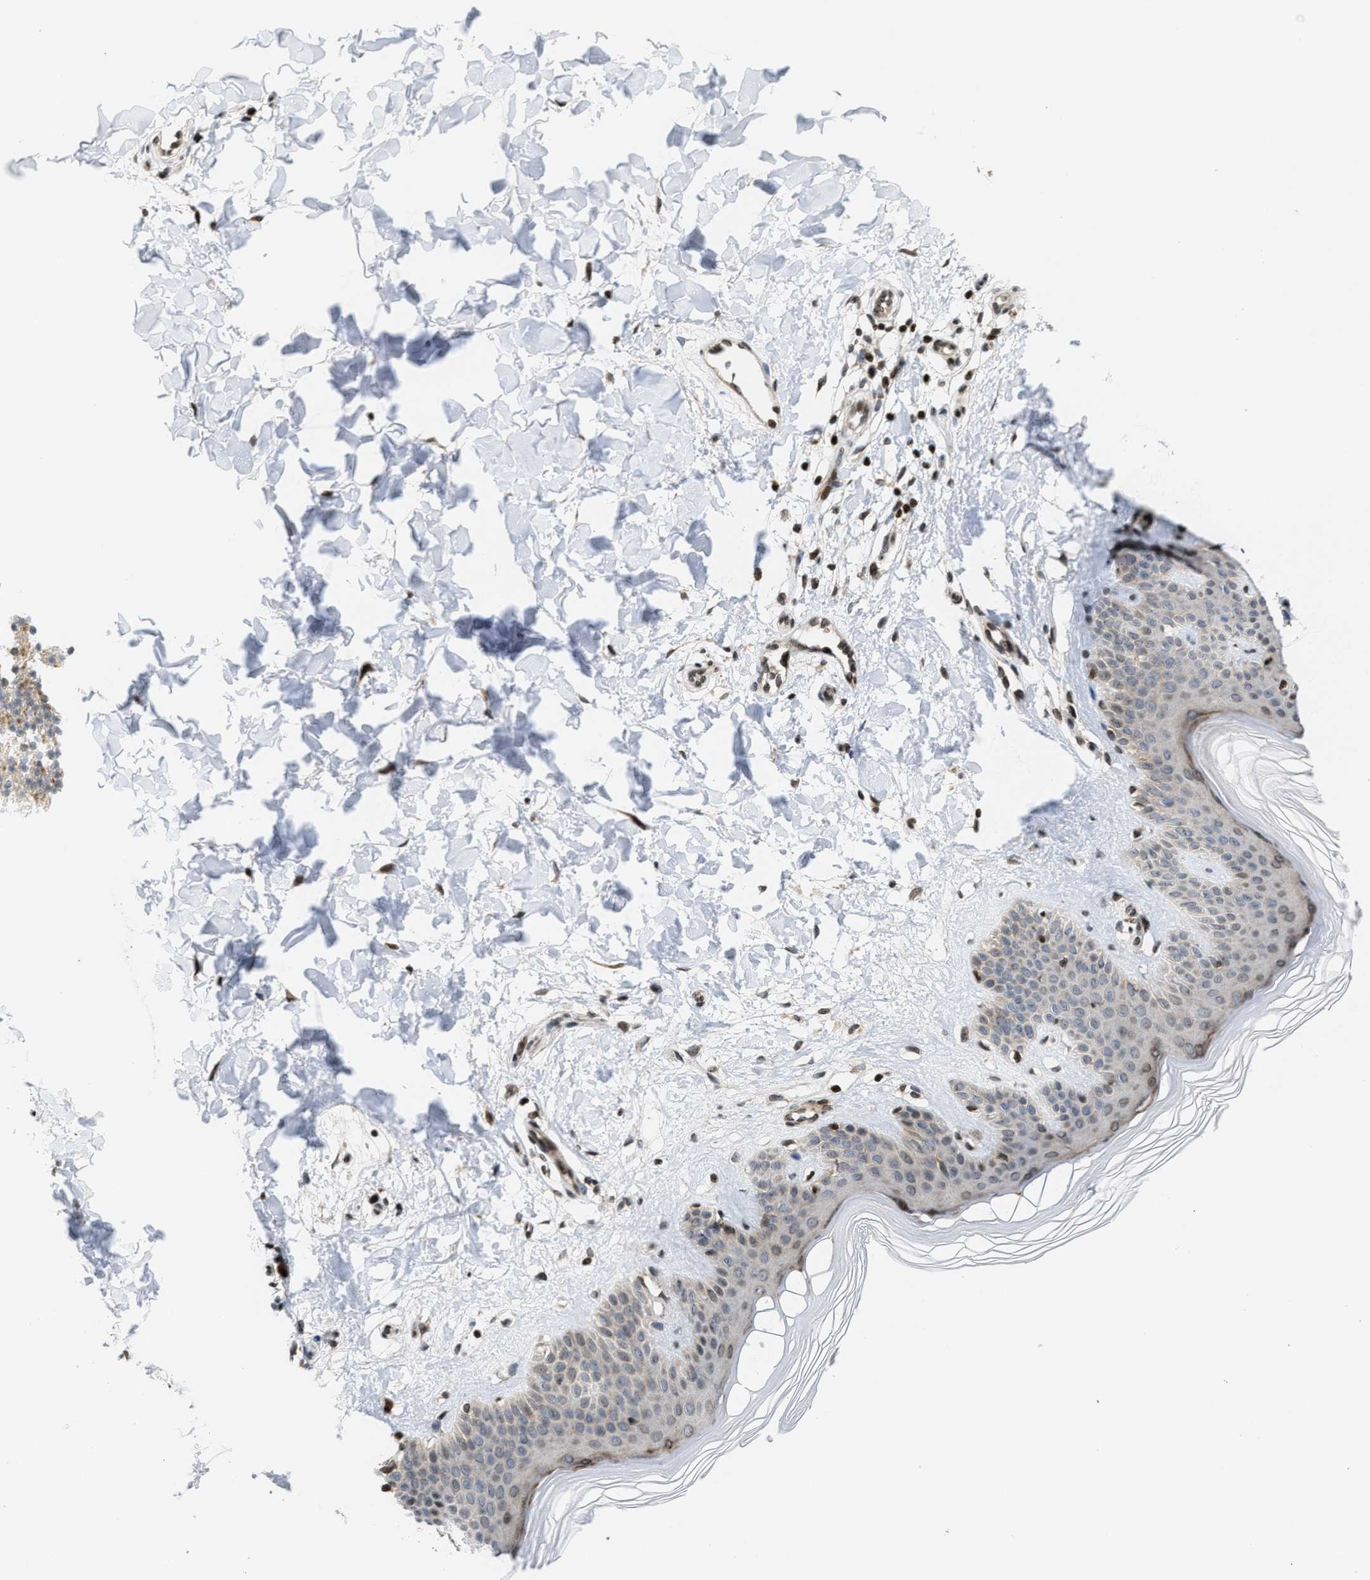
{"staining": {"intensity": "moderate", "quantity": ">75%", "location": "nuclear"}, "tissue": "skin", "cell_type": "Fibroblasts", "image_type": "normal", "snomed": [{"axis": "morphology", "description": "Normal tissue, NOS"}, {"axis": "morphology", "description": "Malignant melanoma, Metastatic site"}, {"axis": "topography", "description": "Skin"}], "caption": "IHC staining of unremarkable skin, which exhibits medium levels of moderate nuclear expression in approximately >75% of fibroblasts indicating moderate nuclear protein expression. The staining was performed using DAB (brown) for protein detection and nuclei were counterstained in hematoxylin (blue).", "gene": "PDZD2", "patient": {"sex": "male", "age": 41}}